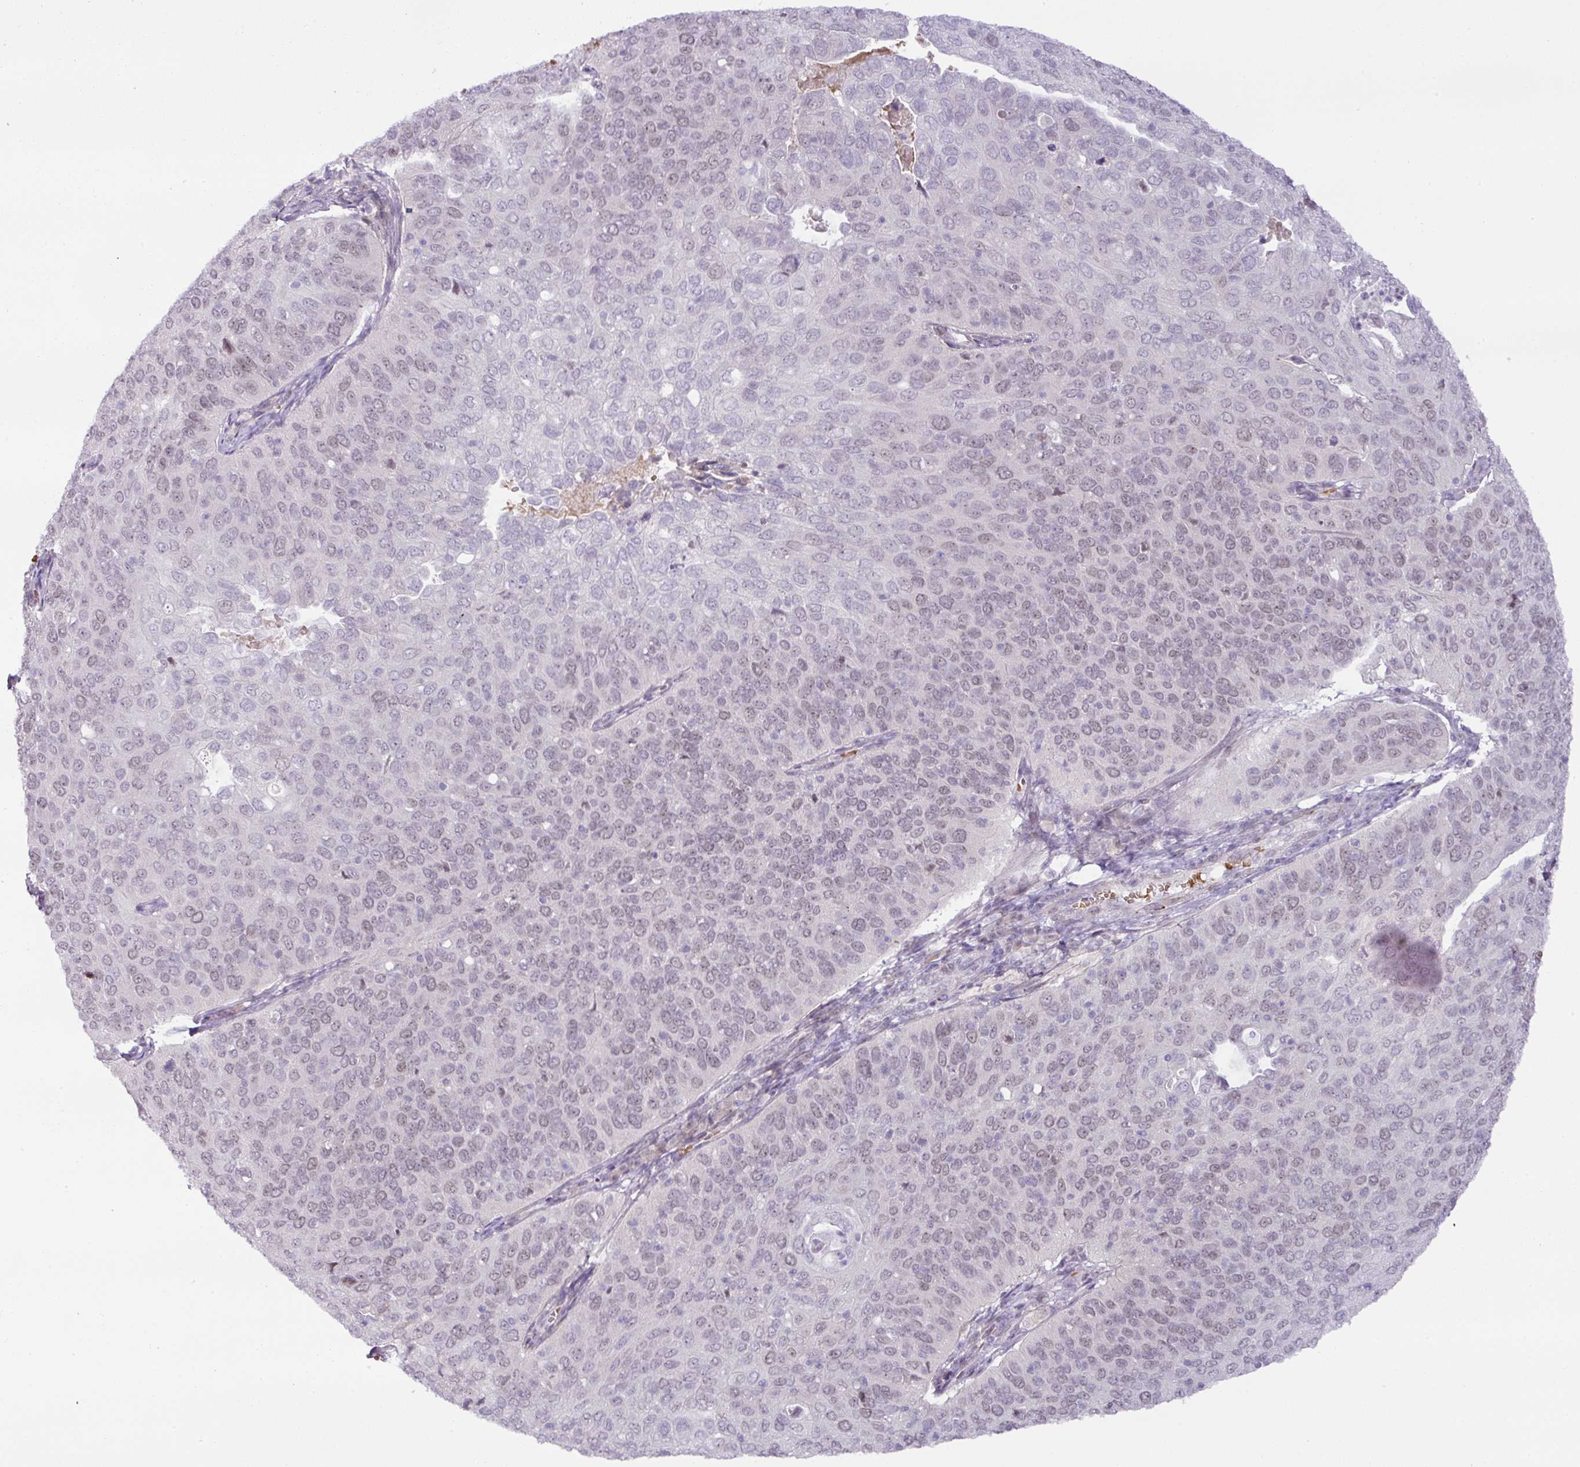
{"staining": {"intensity": "weak", "quantity": "<25%", "location": "nuclear"}, "tissue": "cervical cancer", "cell_type": "Tumor cells", "image_type": "cancer", "snomed": [{"axis": "morphology", "description": "Squamous cell carcinoma, NOS"}, {"axis": "topography", "description": "Cervix"}], "caption": "Squamous cell carcinoma (cervical) was stained to show a protein in brown. There is no significant positivity in tumor cells. The staining is performed using DAB brown chromogen with nuclei counter-stained in using hematoxylin.", "gene": "PARP2", "patient": {"sex": "female", "age": 36}}